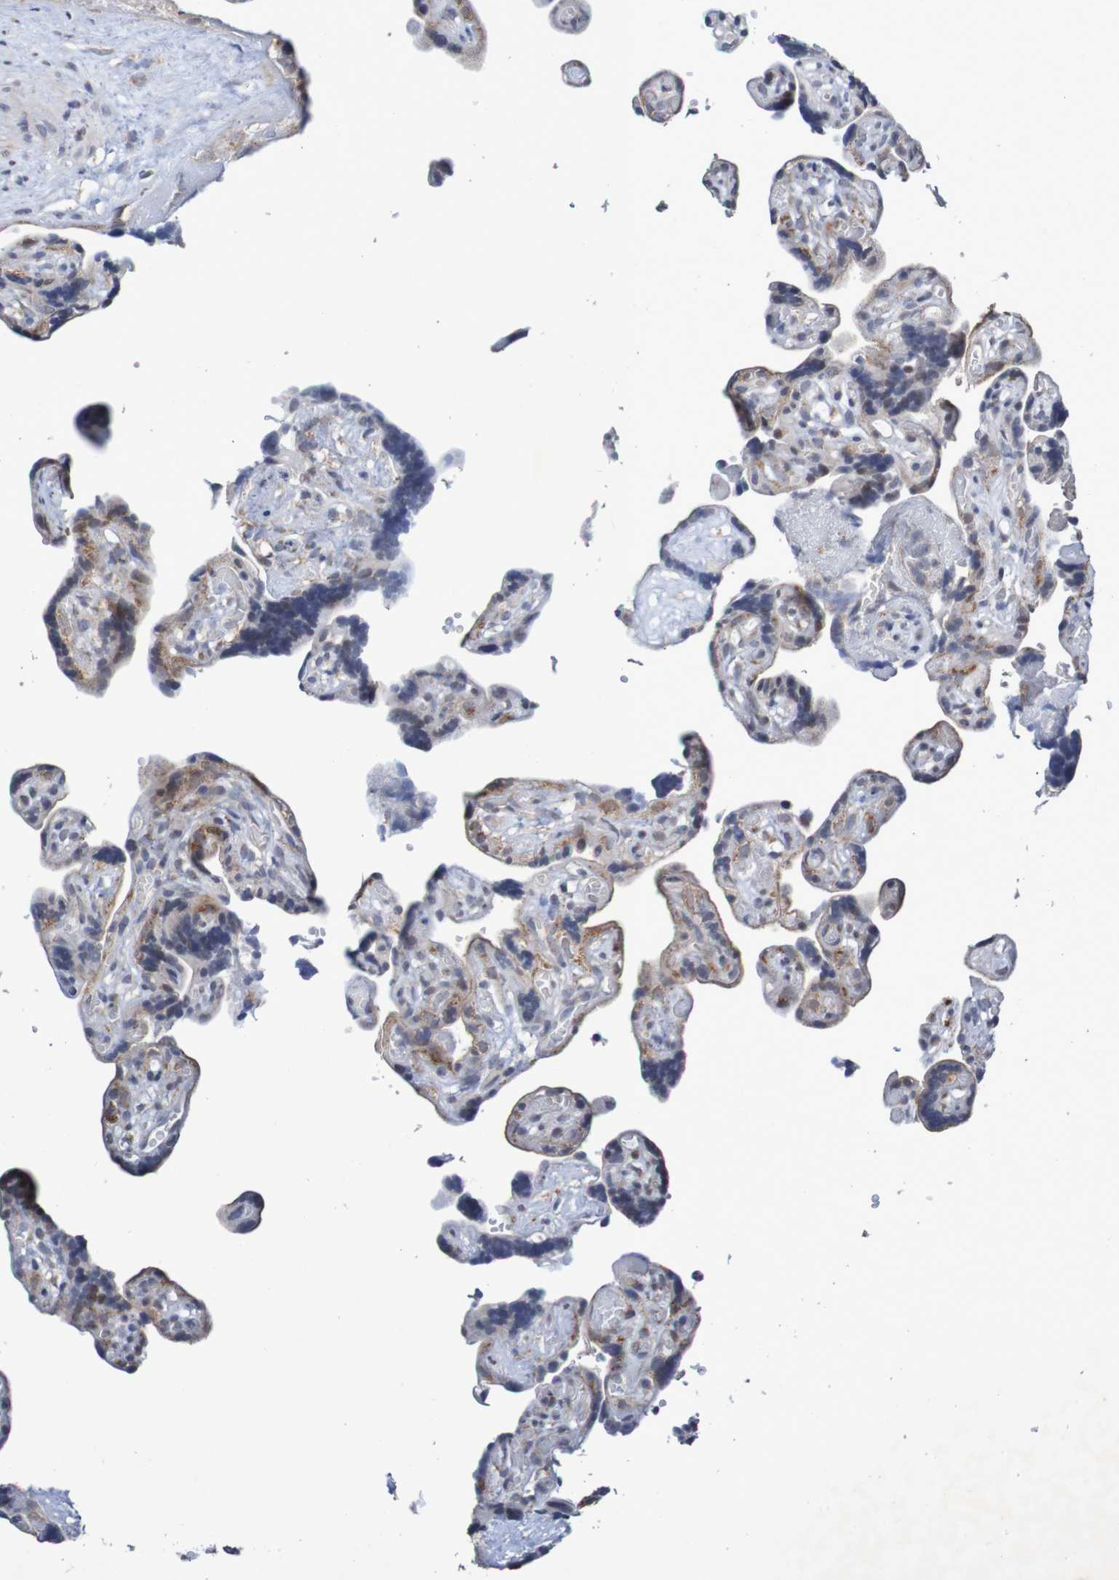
{"staining": {"intensity": "weak", "quantity": ">75%", "location": "cytoplasmic/membranous"}, "tissue": "placenta", "cell_type": "Decidual cells", "image_type": "normal", "snomed": [{"axis": "morphology", "description": "Normal tissue, NOS"}, {"axis": "topography", "description": "Placenta"}], "caption": "Protein analysis of benign placenta shows weak cytoplasmic/membranous expression in approximately >75% of decidual cells. Ihc stains the protein in brown and the nuclei are stained blue.", "gene": "DVL1", "patient": {"sex": "female", "age": 30}}